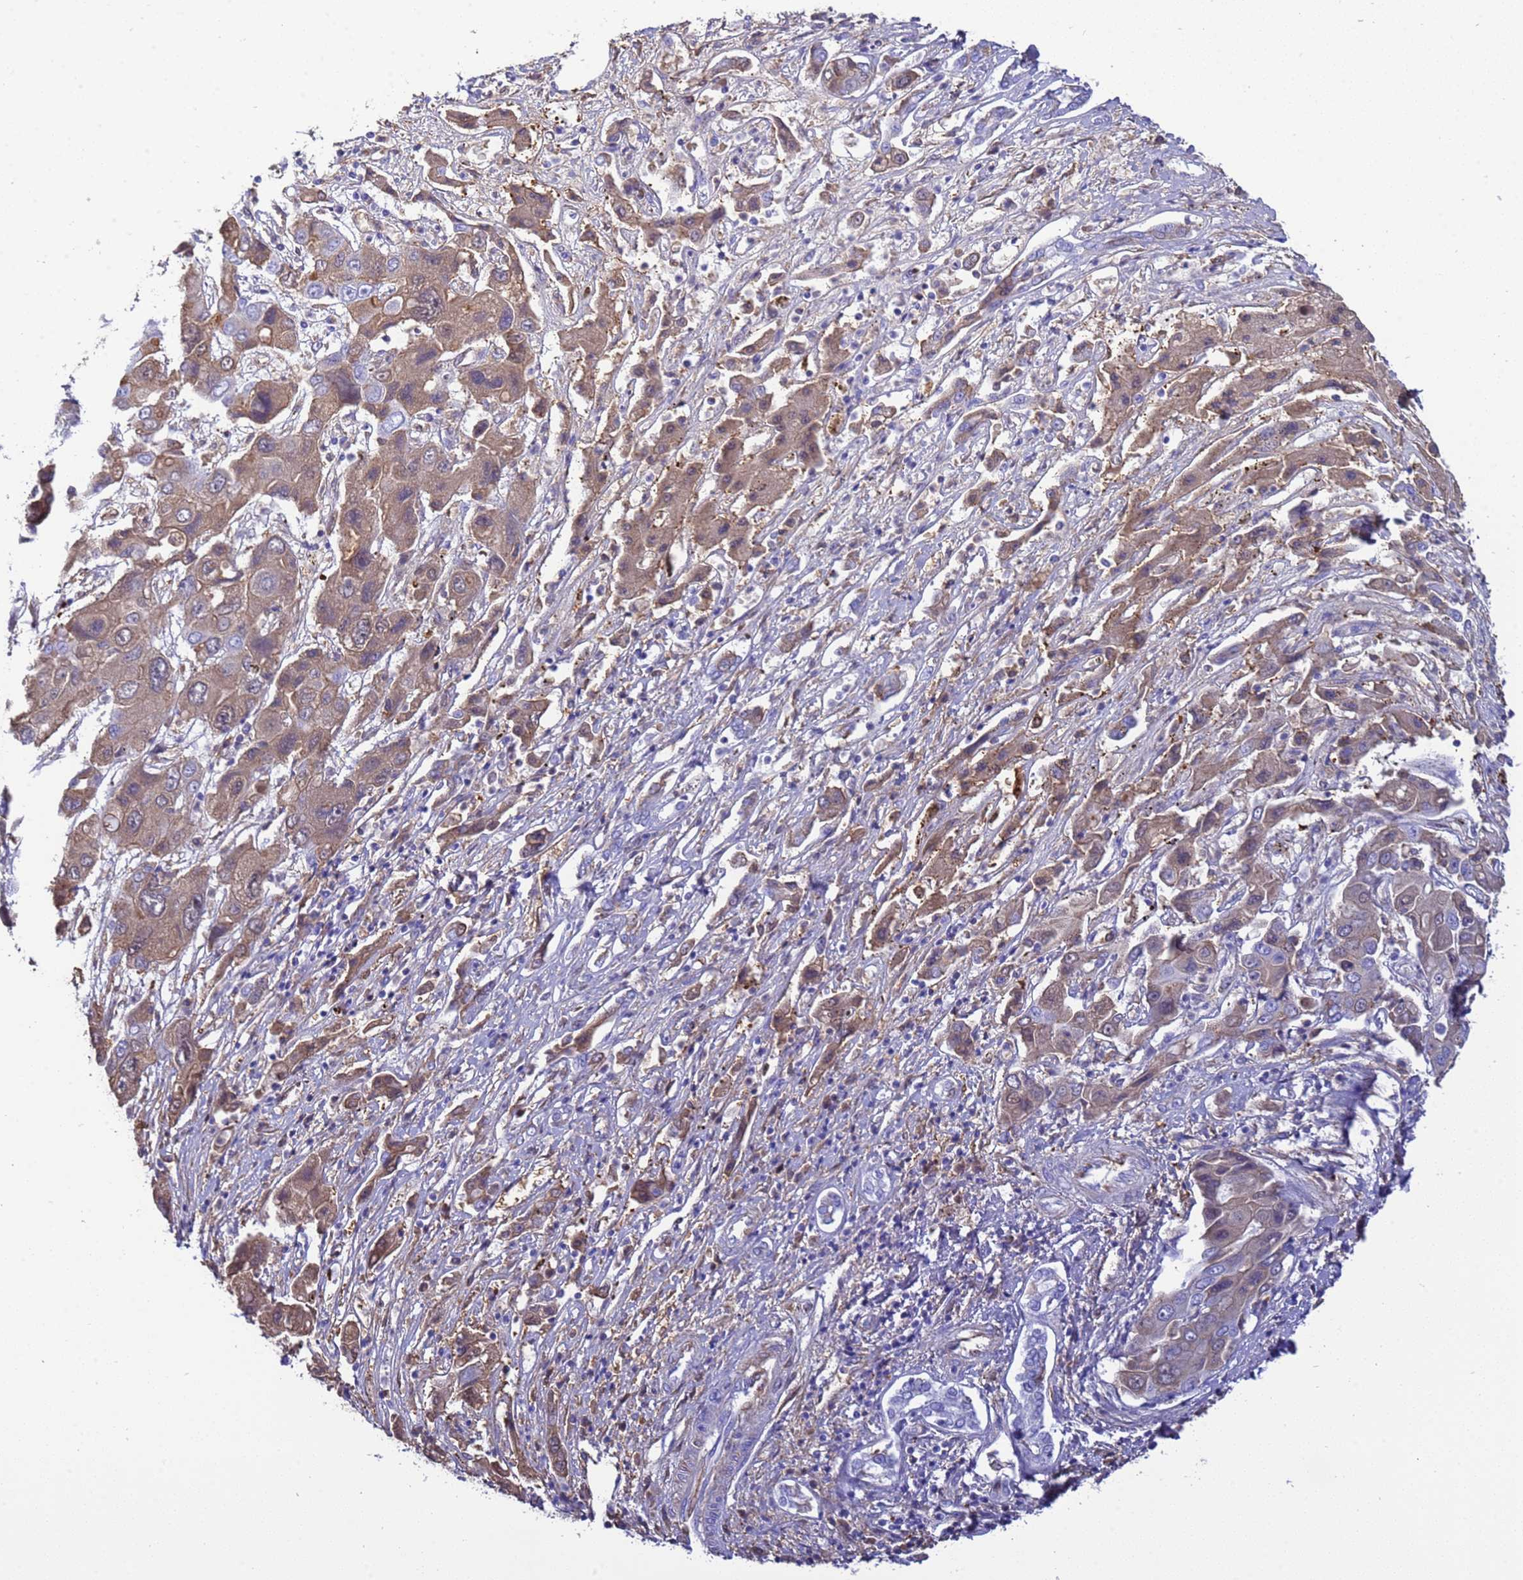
{"staining": {"intensity": "moderate", "quantity": "25%-75%", "location": "cytoplasmic/membranous,nuclear"}, "tissue": "liver cancer", "cell_type": "Tumor cells", "image_type": "cancer", "snomed": [{"axis": "morphology", "description": "Cholangiocarcinoma"}, {"axis": "topography", "description": "Liver"}], "caption": "A brown stain highlights moderate cytoplasmic/membranous and nuclear positivity of a protein in human liver cholangiocarcinoma tumor cells.", "gene": "H1-7", "patient": {"sex": "male", "age": 67}}